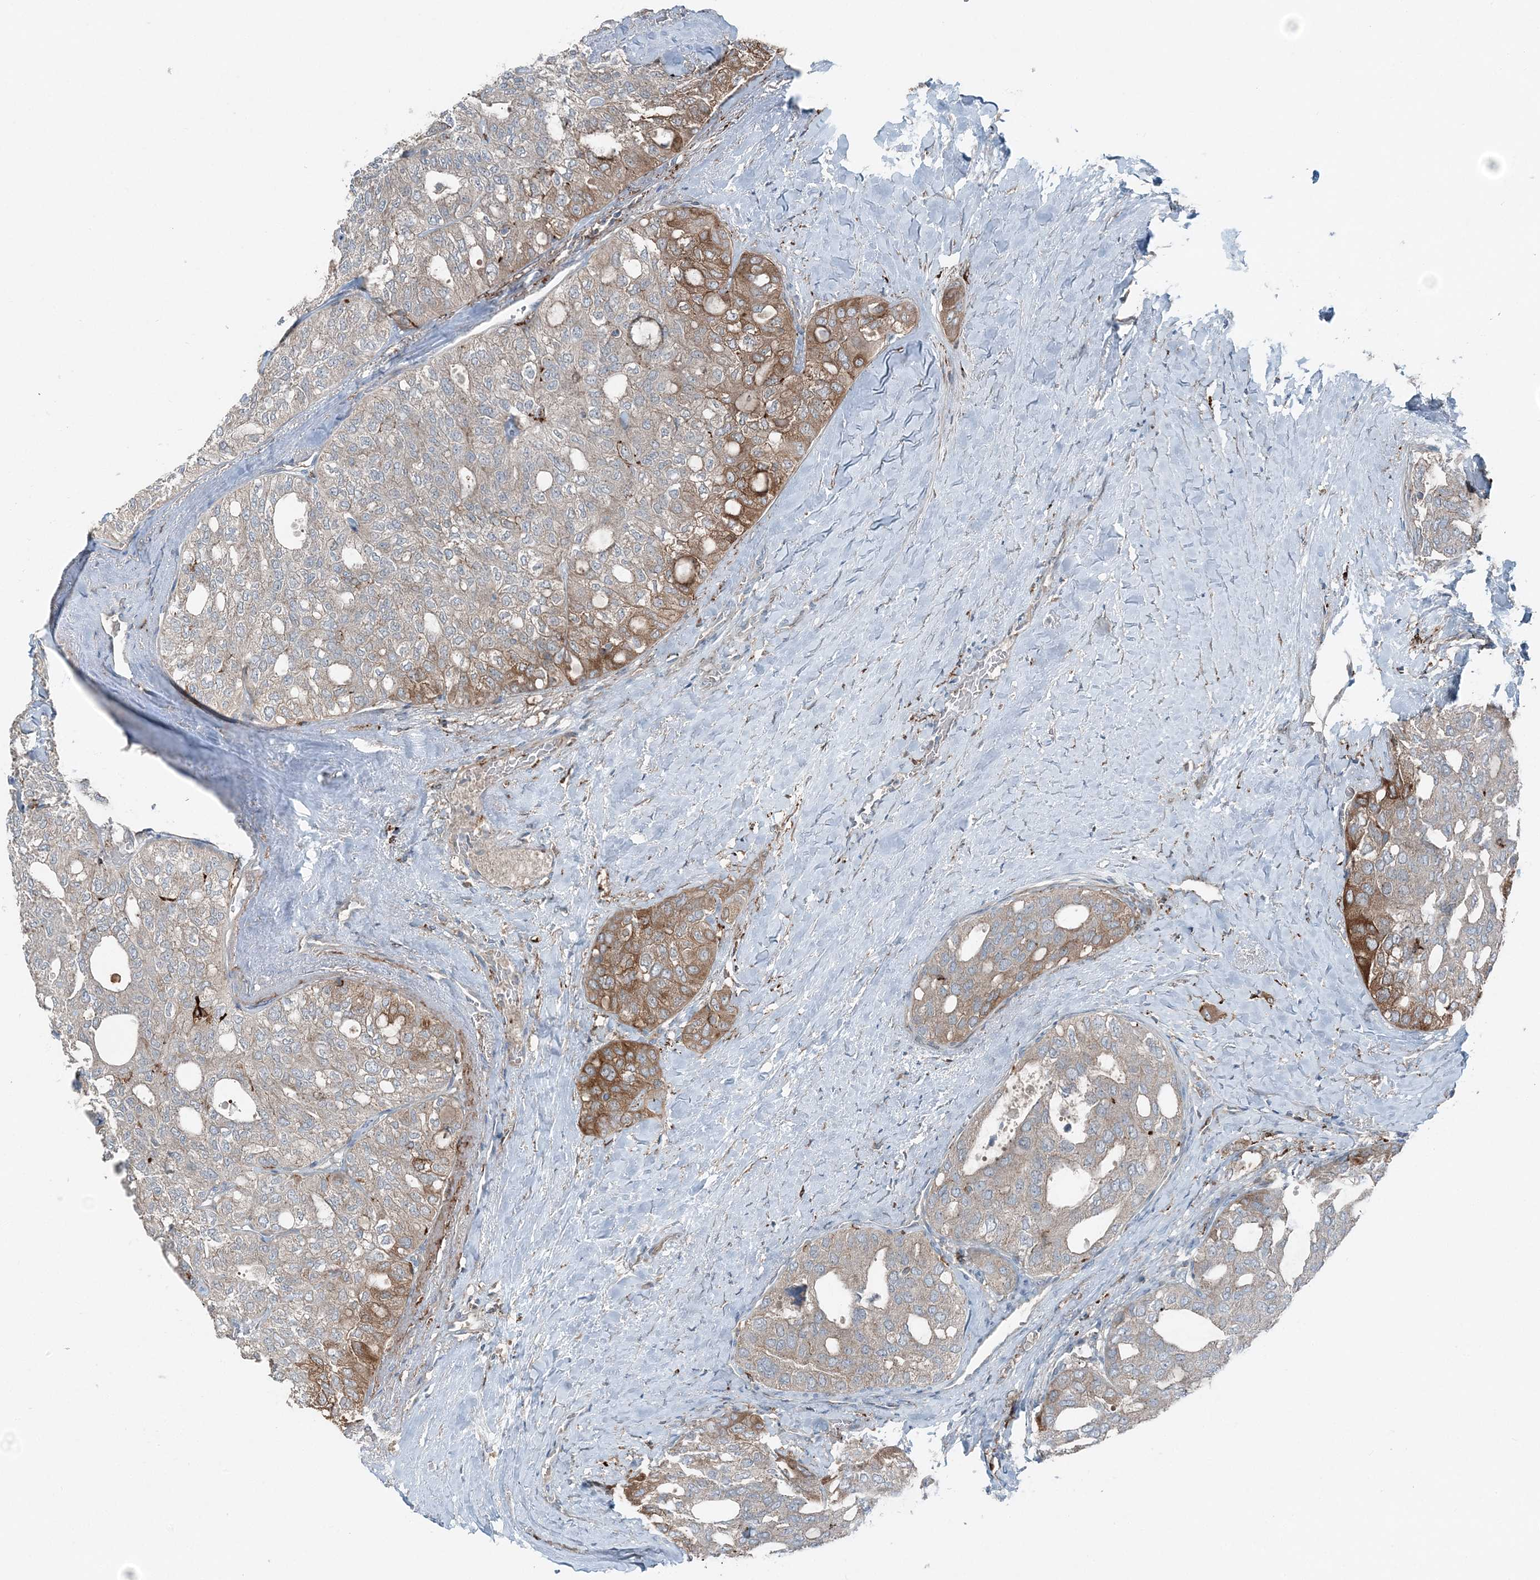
{"staining": {"intensity": "moderate", "quantity": "<25%", "location": "cytoplasmic/membranous"}, "tissue": "thyroid cancer", "cell_type": "Tumor cells", "image_type": "cancer", "snomed": [{"axis": "morphology", "description": "Follicular adenoma carcinoma, NOS"}, {"axis": "topography", "description": "Thyroid gland"}], "caption": "Brown immunohistochemical staining in human thyroid cancer exhibits moderate cytoplasmic/membranous expression in about <25% of tumor cells. (brown staining indicates protein expression, while blue staining denotes nuclei).", "gene": "KY", "patient": {"sex": "male", "age": 75}}